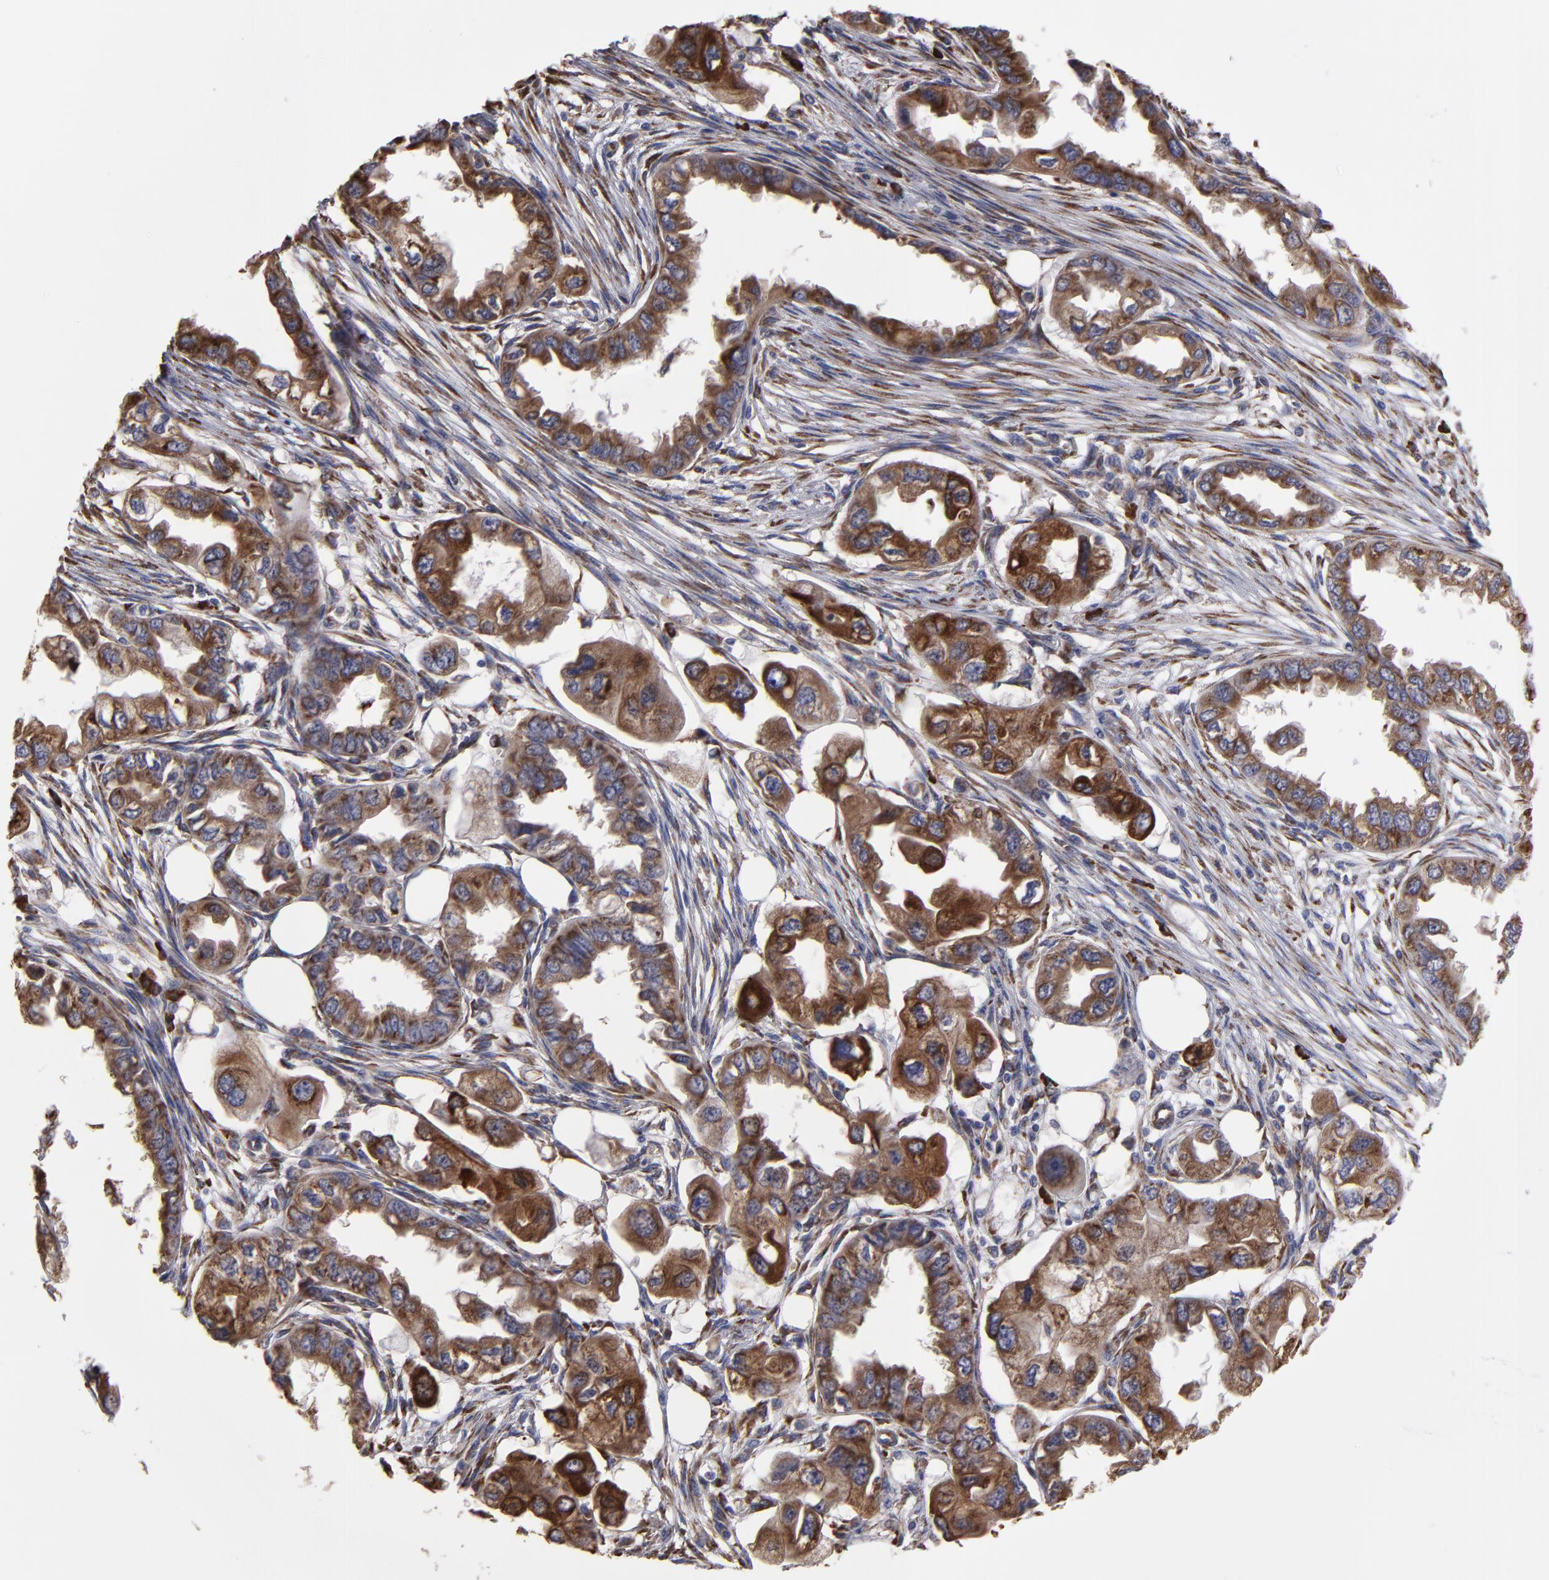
{"staining": {"intensity": "moderate", "quantity": ">75%", "location": "cytoplasmic/membranous"}, "tissue": "endometrial cancer", "cell_type": "Tumor cells", "image_type": "cancer", "snomed": [{"axis": "morphology", "description": "Adenocarcinoma, NOS"}, {"axis": "topography", "description": "Endometrium"}], "caption": "About >75% of tumor cells in human adenocarcinoma (endometrial) exhibit moderate cytoplasmic/membranous protein expression as visualized by brown immunohistochemical staining.", "gene": "SND1", "patient": {"sex": "female", "age": 67}}